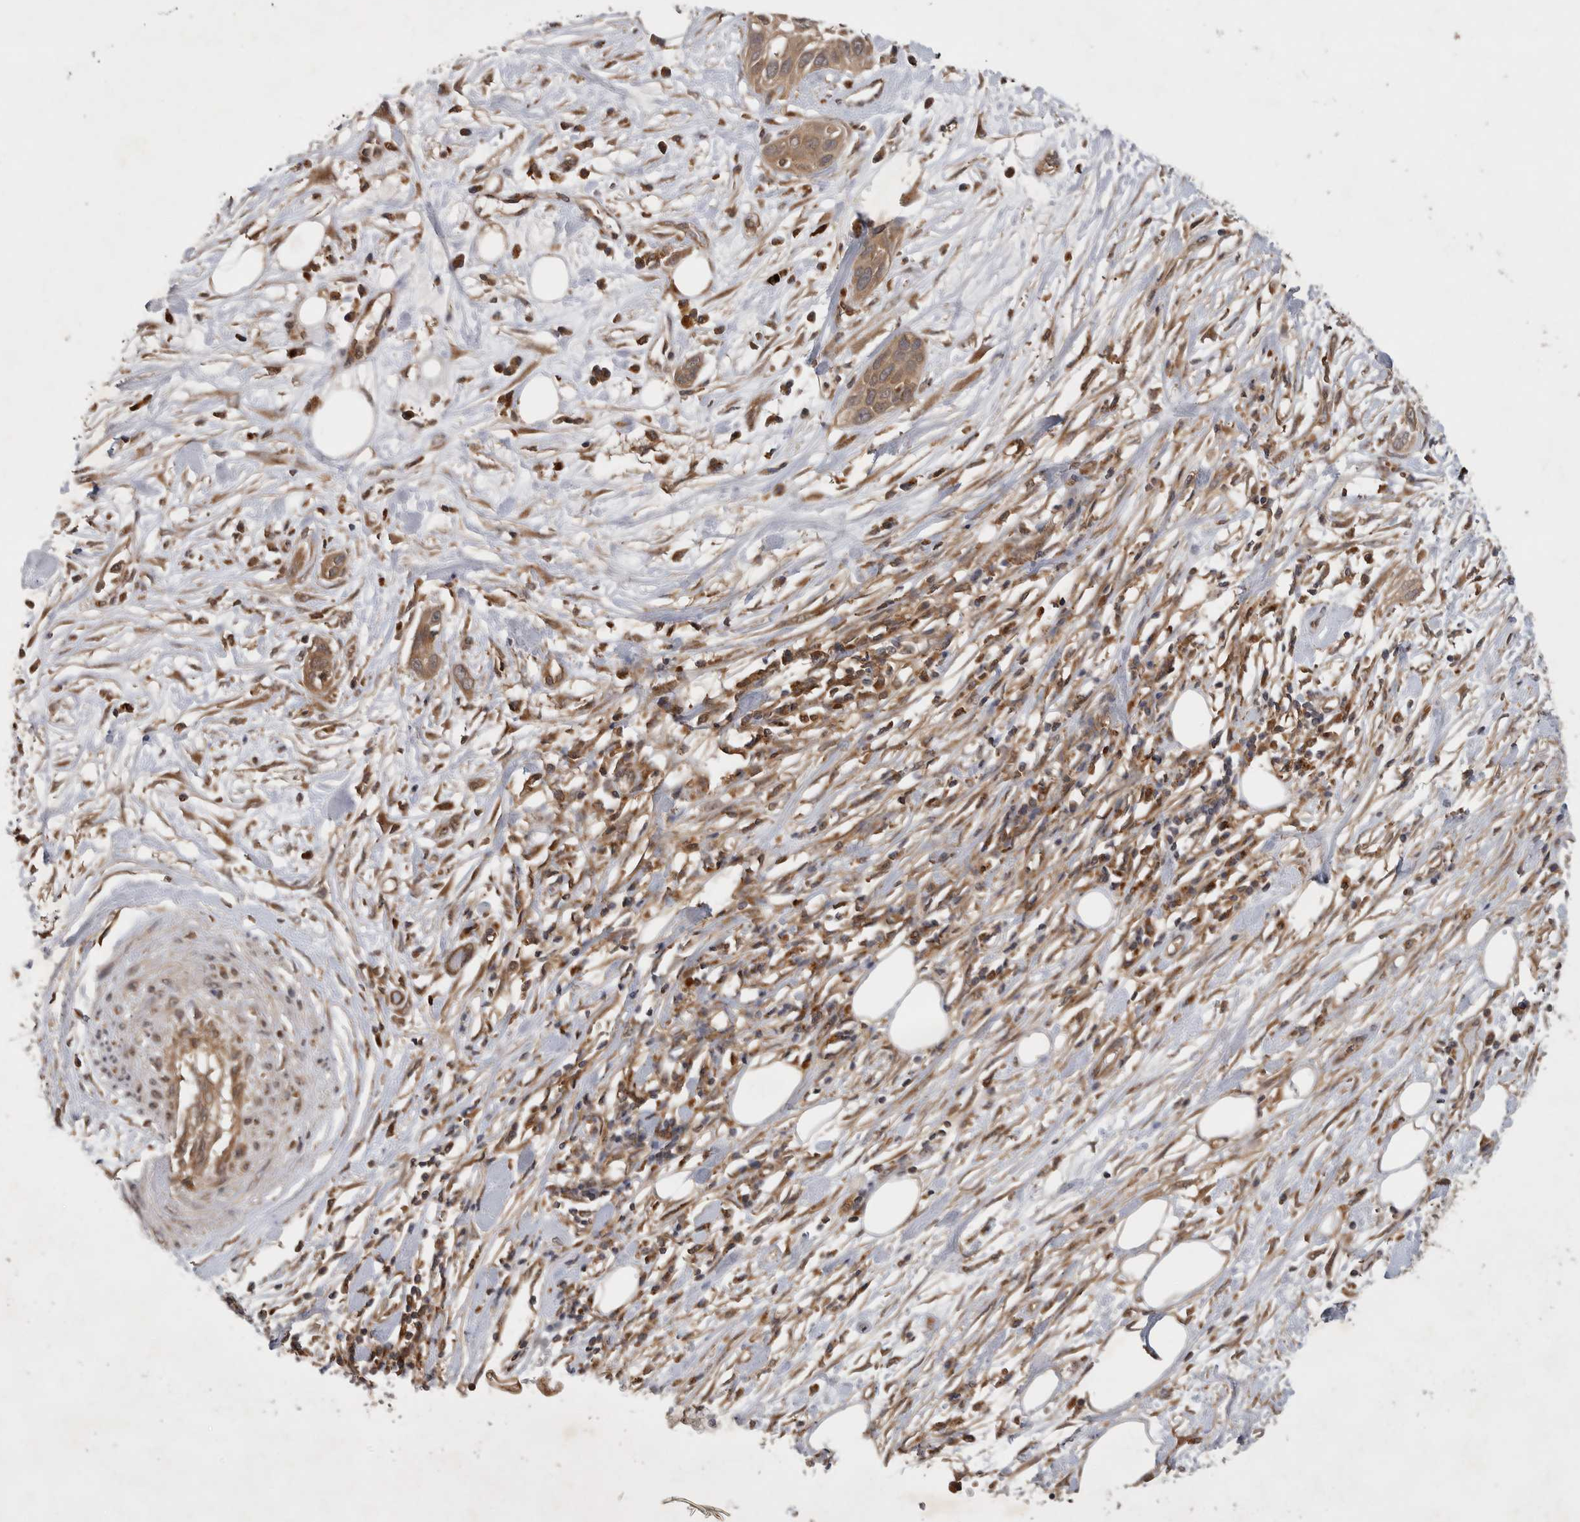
{"staining": {"intensity": "moderate", "quantity": ">75%", "location": "cytoplasmic/membranous"}, "tissue": "pancreatic cancer", "cell_type": "Tumor cells", "image_type": "cancer", "snomed": [{"axis": "morphology", "description": "Adenocarcinoma, NOS"}, {"axis": "topography", "description": "Pancreas"}], "caption": "Immunohistochemical staining of pancreatic cancer reveals medium levels of moderate cytoplasmic/membranous expression in approximately >75% of tumor cells.", "gene": "ZNF232", "patient": {"sex": "female", "age": 60}}